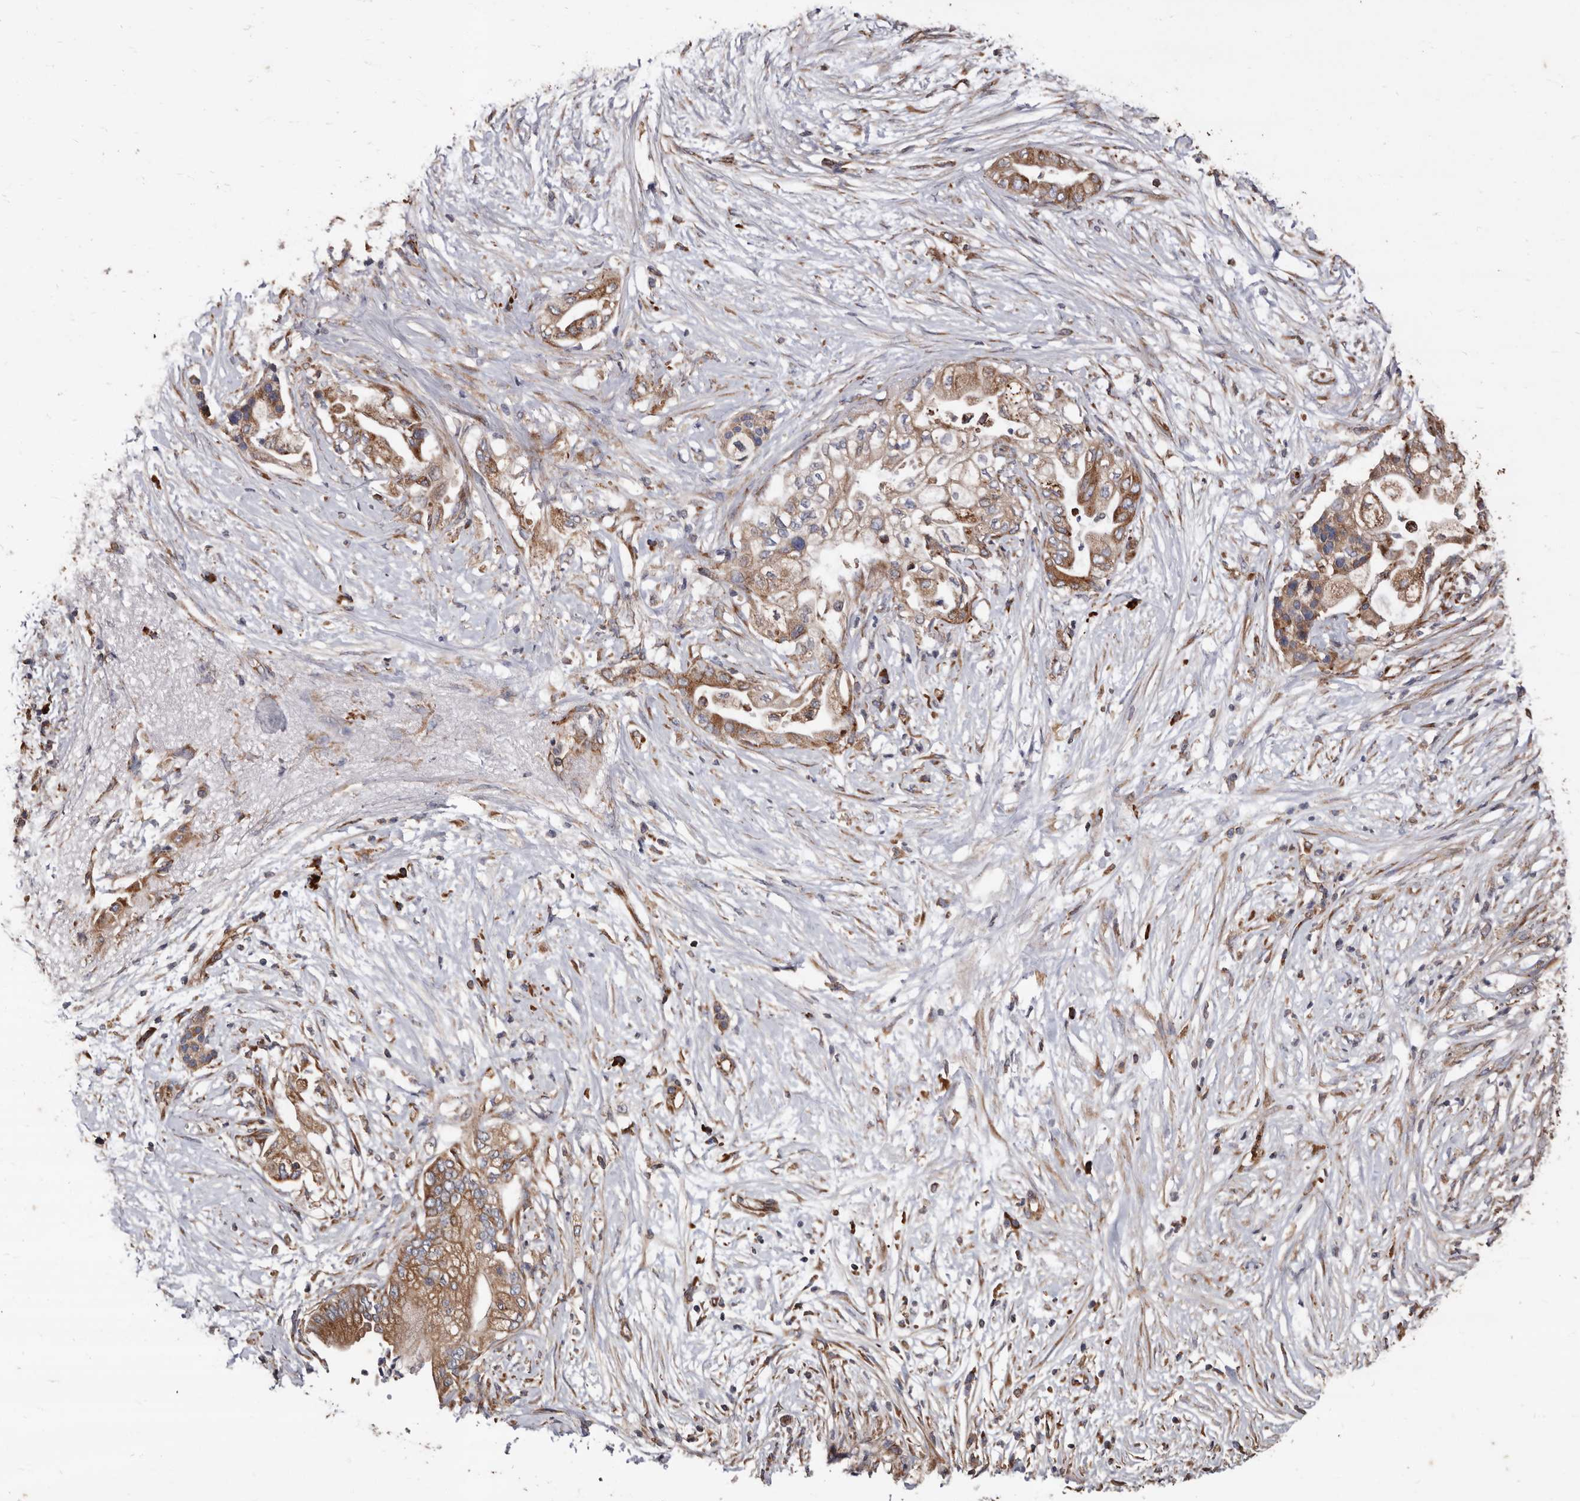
{"staining": {"intensity": "moderate", "quantity": ">75%", "location": "cytoplasmic/membranous"}, "tissue": "pancreatic cancer", "cell_type": "Tumor cells", "image_type": "cancer", "snomed": [{"axis": "morphology", "description": "Normal tissue, NOS"}, {"axis": "morphology", "description": "Adenocarcinoma, NOS"}, {"axis": "topography", "description": "Pancreas"}, {"axis": "topography", "description": "Duodenum"}], "caption": "Moderate cytoplasmic/membranous protein expression is identified in approximately >75% of tumor cells in pancreatic adenocarcinoma.", "gene": "OSGIN2", "patient": {"sex": "female", "age": 60}}